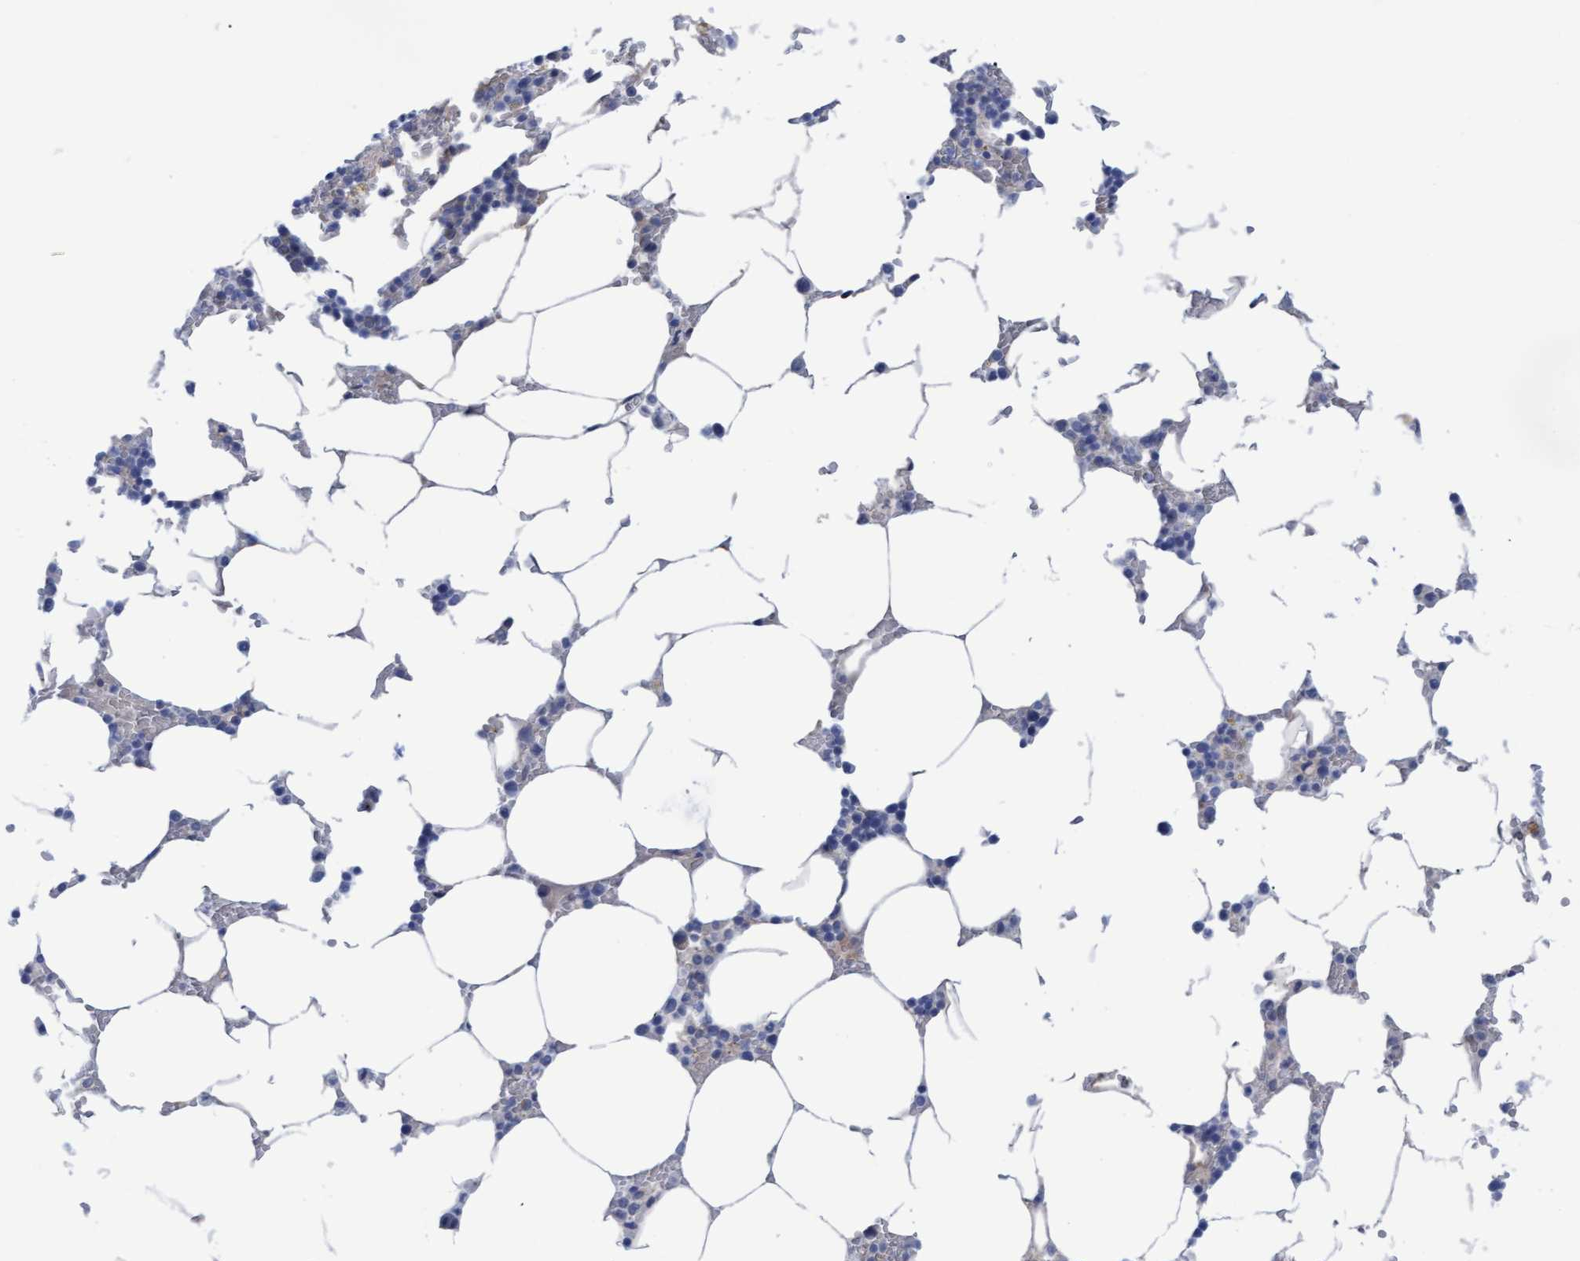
{"staining": {"intensity": "negative", "quantity": "none", "location": "none"}, "tissue": "bone marrow", "cell_type": "Hematopoietic cells", "image_type": "normal", "snomed": [{"axis": "morphology", "description": "Normal tissue, NOS"}, {"axis": "topography", "description": "Bone marrow"}], "caption": "DAB (3,3'-diaminobenzidine) immunohistochemical staining of normal bone marrow reveals no significant positivity in hematopoietic cells.", "gene": "STXBP1", "patient": {"sex": "male", "age": 70}}